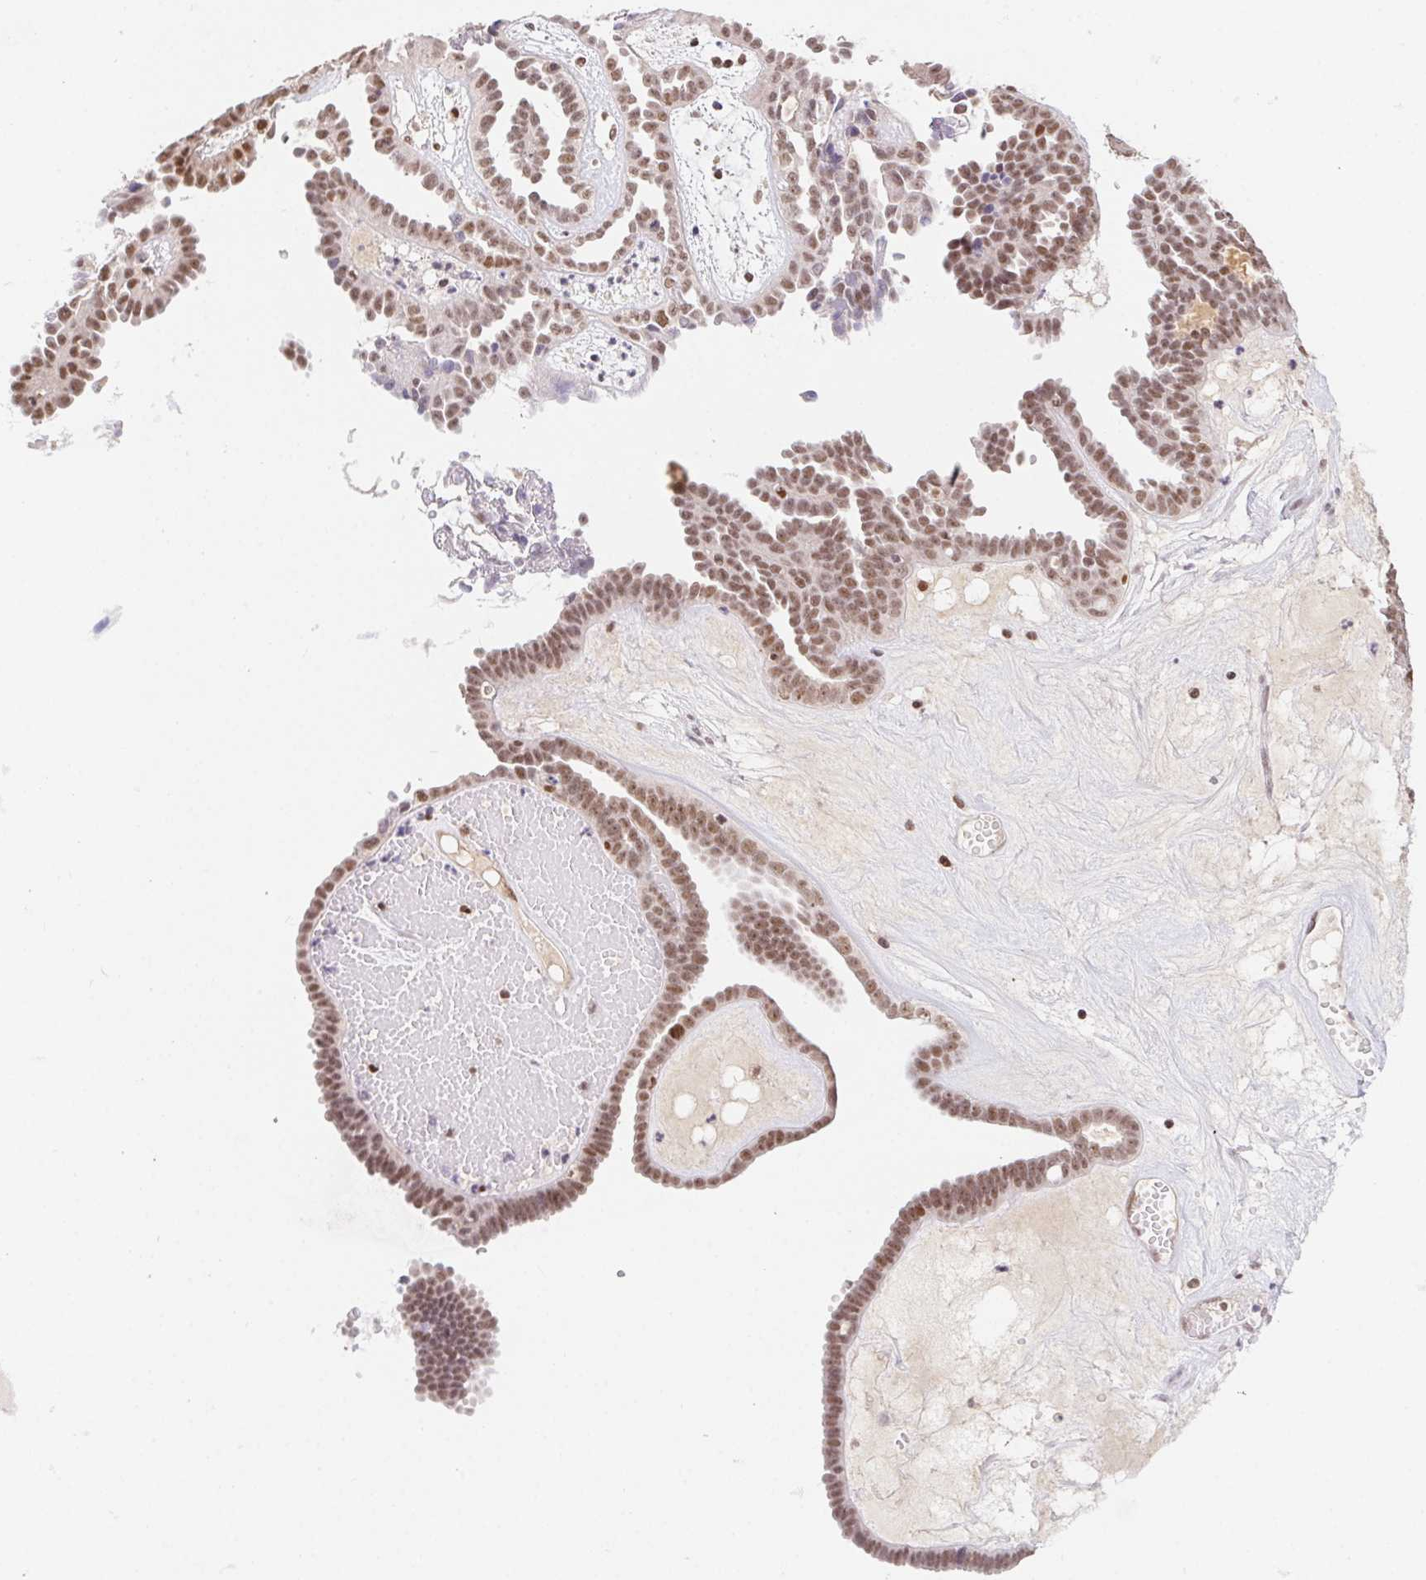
{"staining": {"intensity": "moderate", "quantity": ">75%", "location": "nuclear"}, "tissue": "ovarian cancer", "cell_type": "Tumor cells", "image_type": "cancer", "snomed": [{"axis": "morphology", "description": "Cystadenocarcinoma, serous, NOS"}, {"axis": "topography", "description": "Ovary"}], "caption": "Immunohistochemistry staining of ovarian serous cystadenocarcinoma, which shows medium levels of moderate nuclear staining in approximately >75% of tumor cells indicating moderate nuclear protein positivity. The staining was performed using DAB (3,3'-diaminobenzidine) (brown) for protein detection and nuclei were counterstained in hematoxylin (blue).", "gene": "POLD3", "patient": {"sex": "female", "age": 71}}